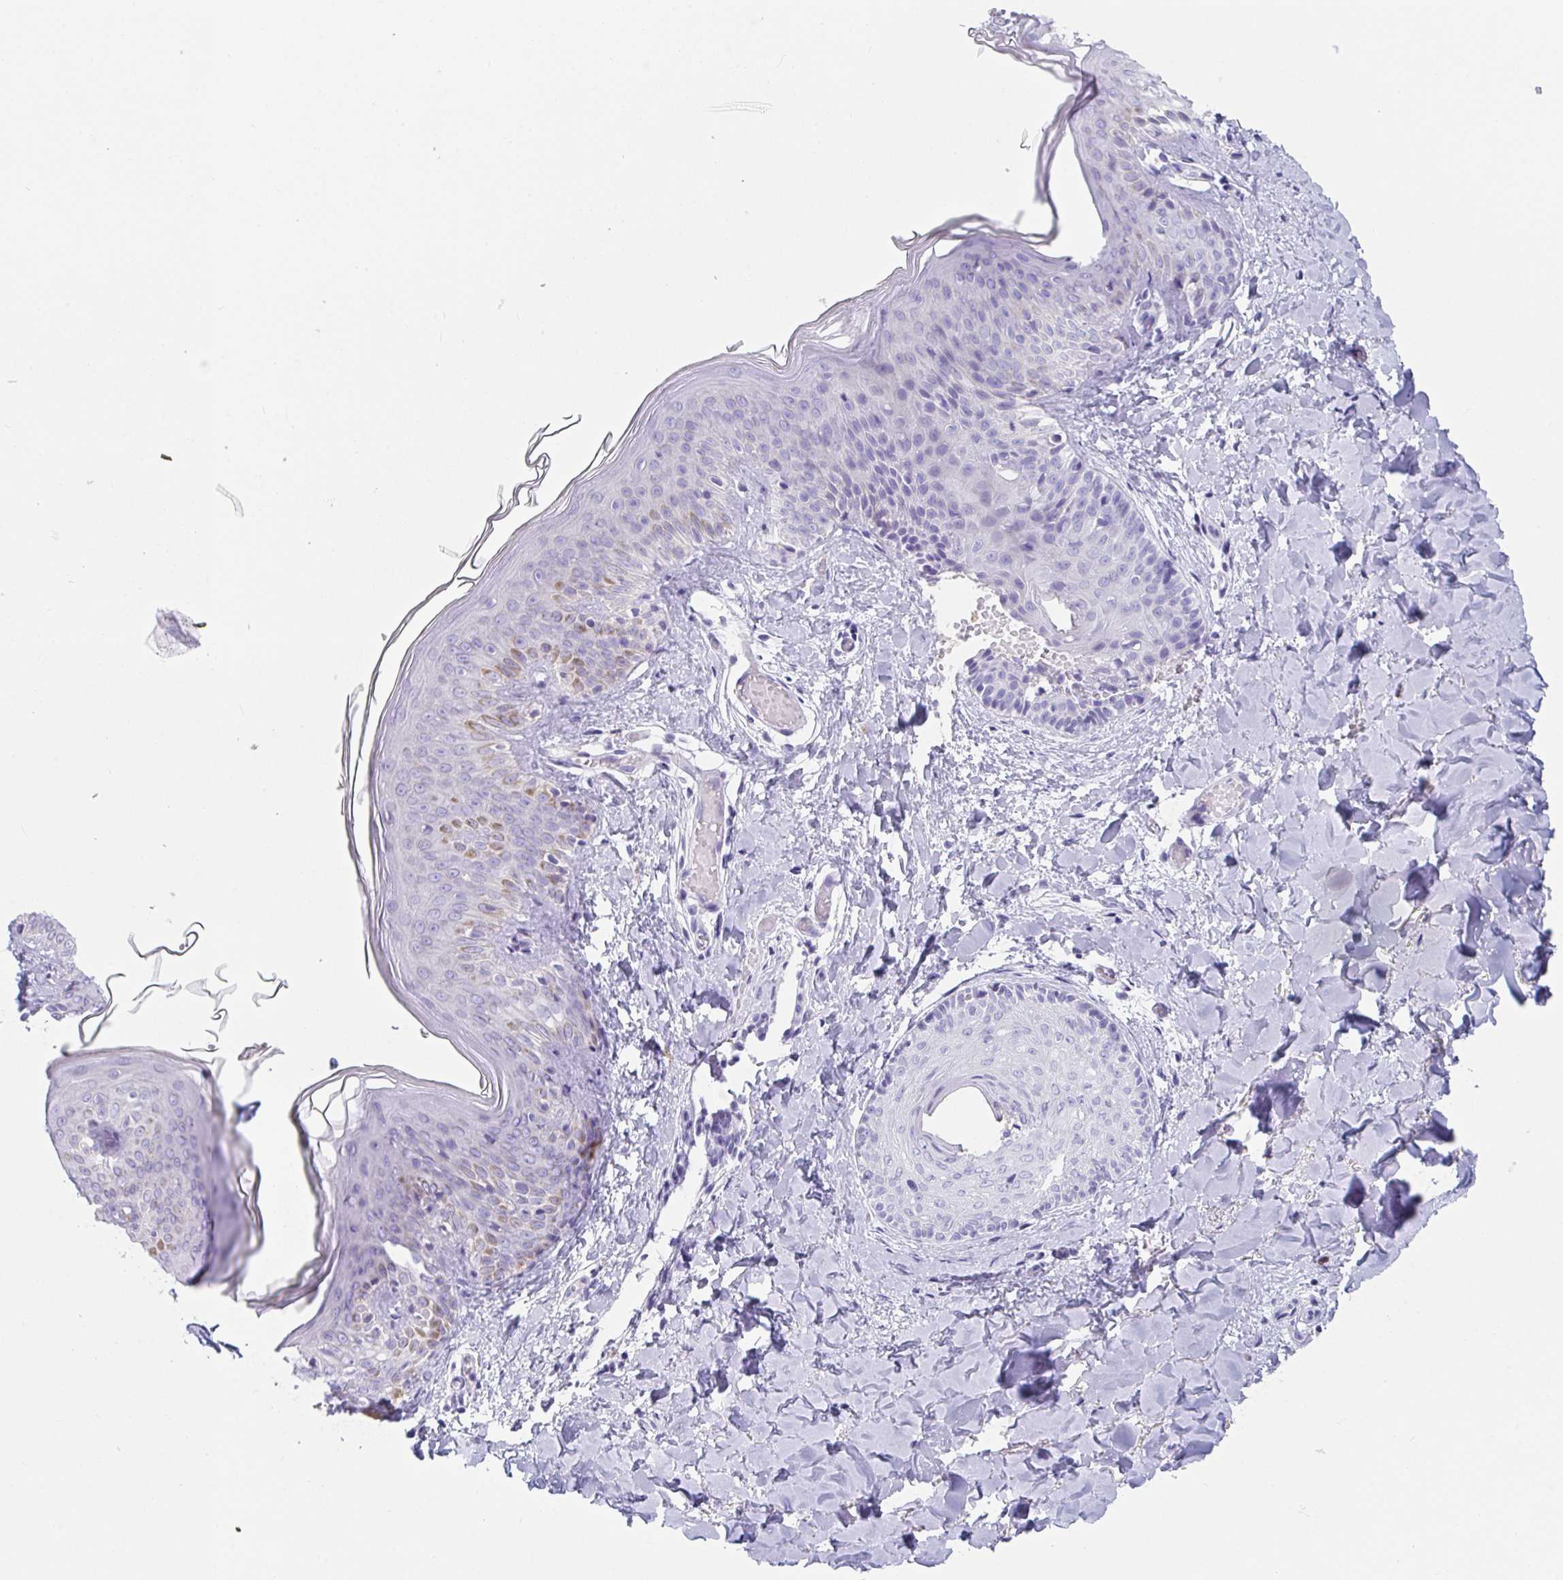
{"staining": {"intensity": "negative", "quantity": "none", "location": "none"}, "tissue": "skin", "cell_type": "Fibroblasts", "image_type": "normal", "snomed": [{"axis": "morphology", "description": "Normal tissue, NOS"}, {"axis": "topography", "description": "Skin"}], "caption": "Immunohistochemical staining of unremarkable human skin displays no significant staining in fibroblasts.", "gene": "PLA2G1B", "patient": {"sex": "male", "age": 16}}